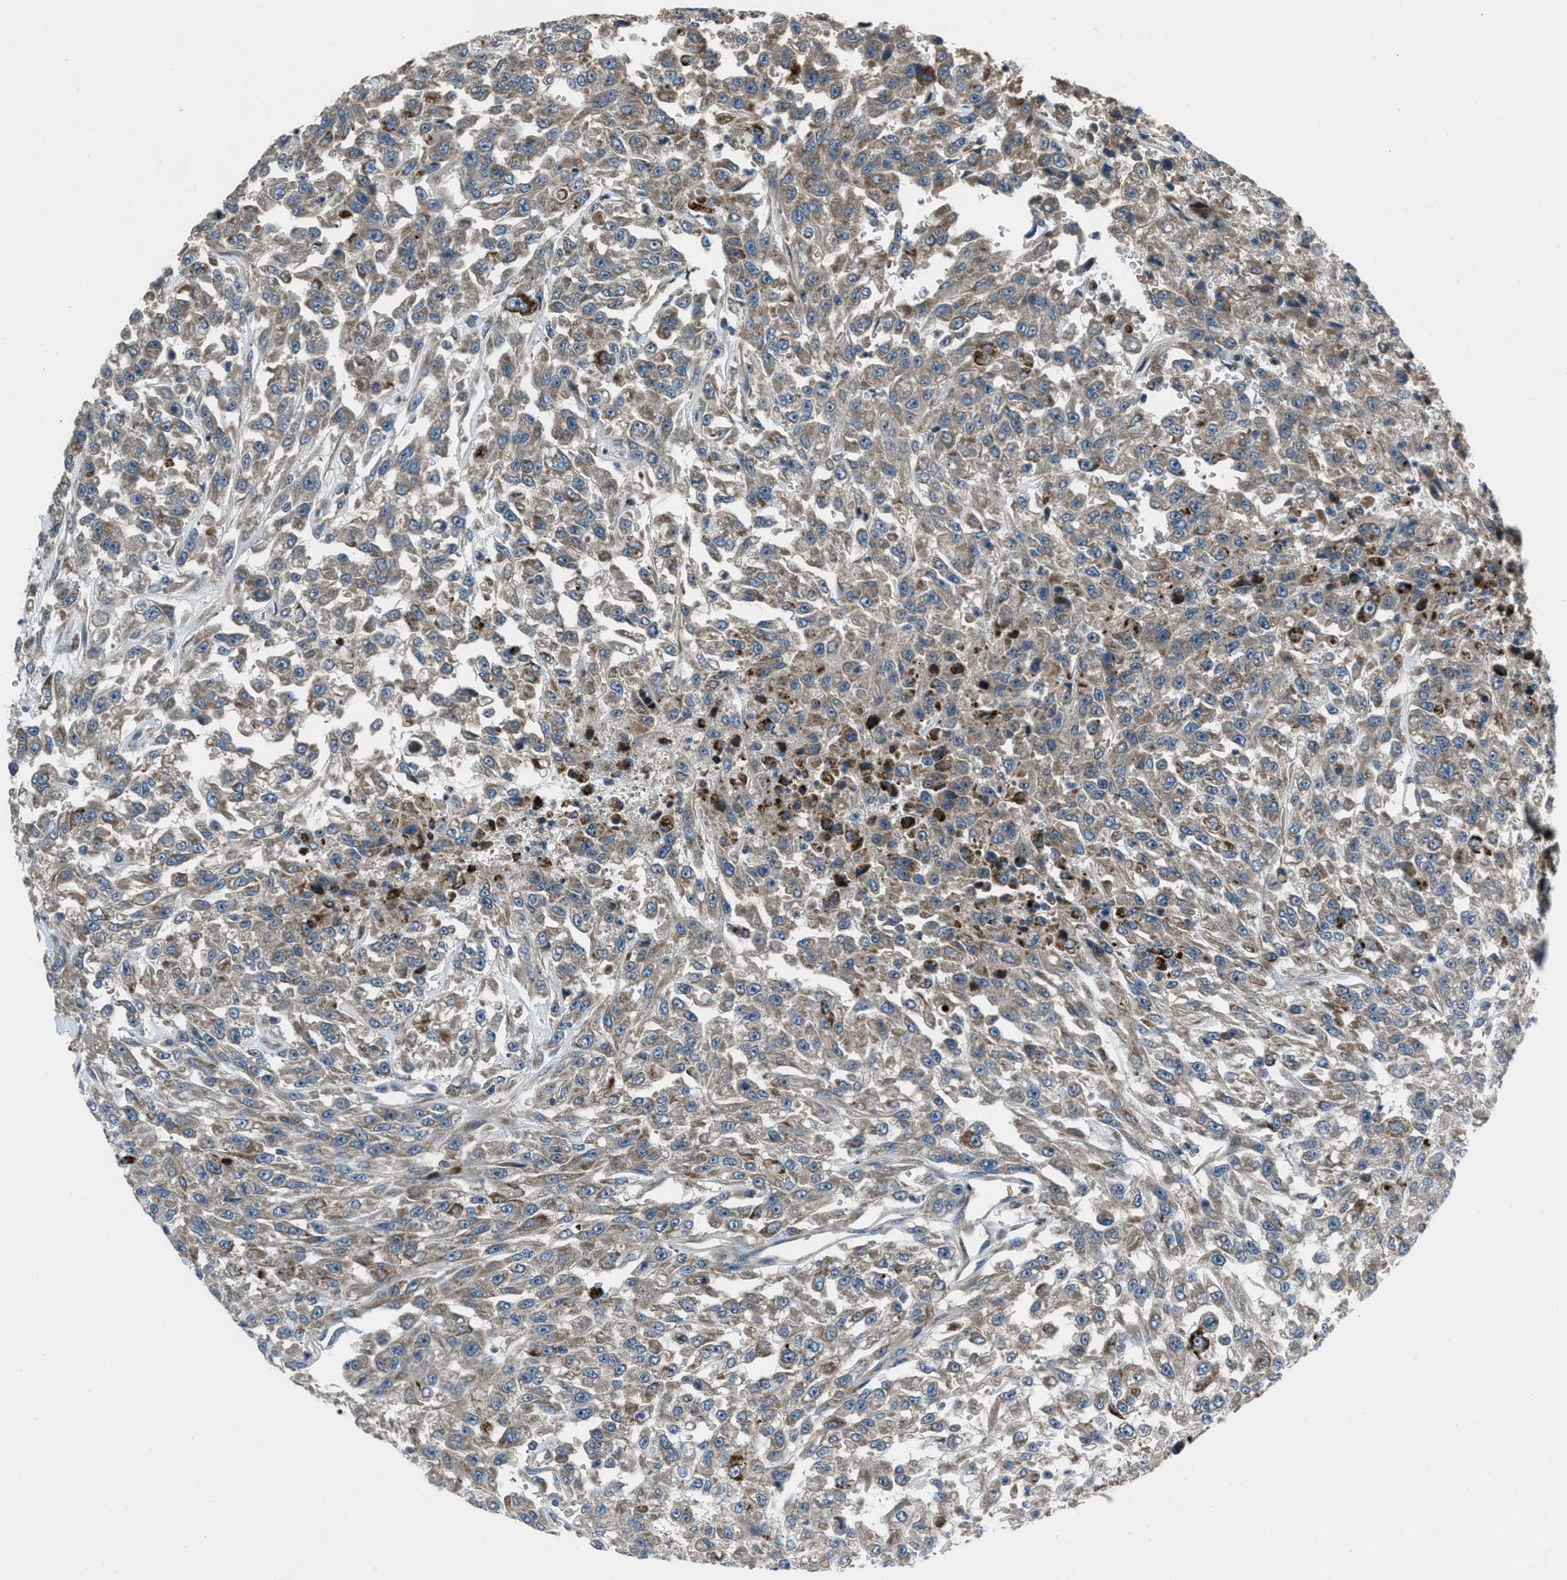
{"staining": {"intensity": "moderate", "quantity": "25%-75%", "location": "cytoplasmic/membranous"}, "tissue": "urothelial cancer", "cell_type": "Tumor cells", "image_type": "cancer", "snomed": [{"axis": "morphology", "description": "Urothelial carcinoma, High grade"}, {"axis": "topography", "description": "Urinary bladder"}], "caption": "Approximately 25%-75% of tumor cells in urothelial cancer reveal moderate cytoplasmic/membranous protein expression as visualized by brown immunohistochemical staining.", "gene": "CLEC2D", "patient": {"sex": "male", "age": 46}}